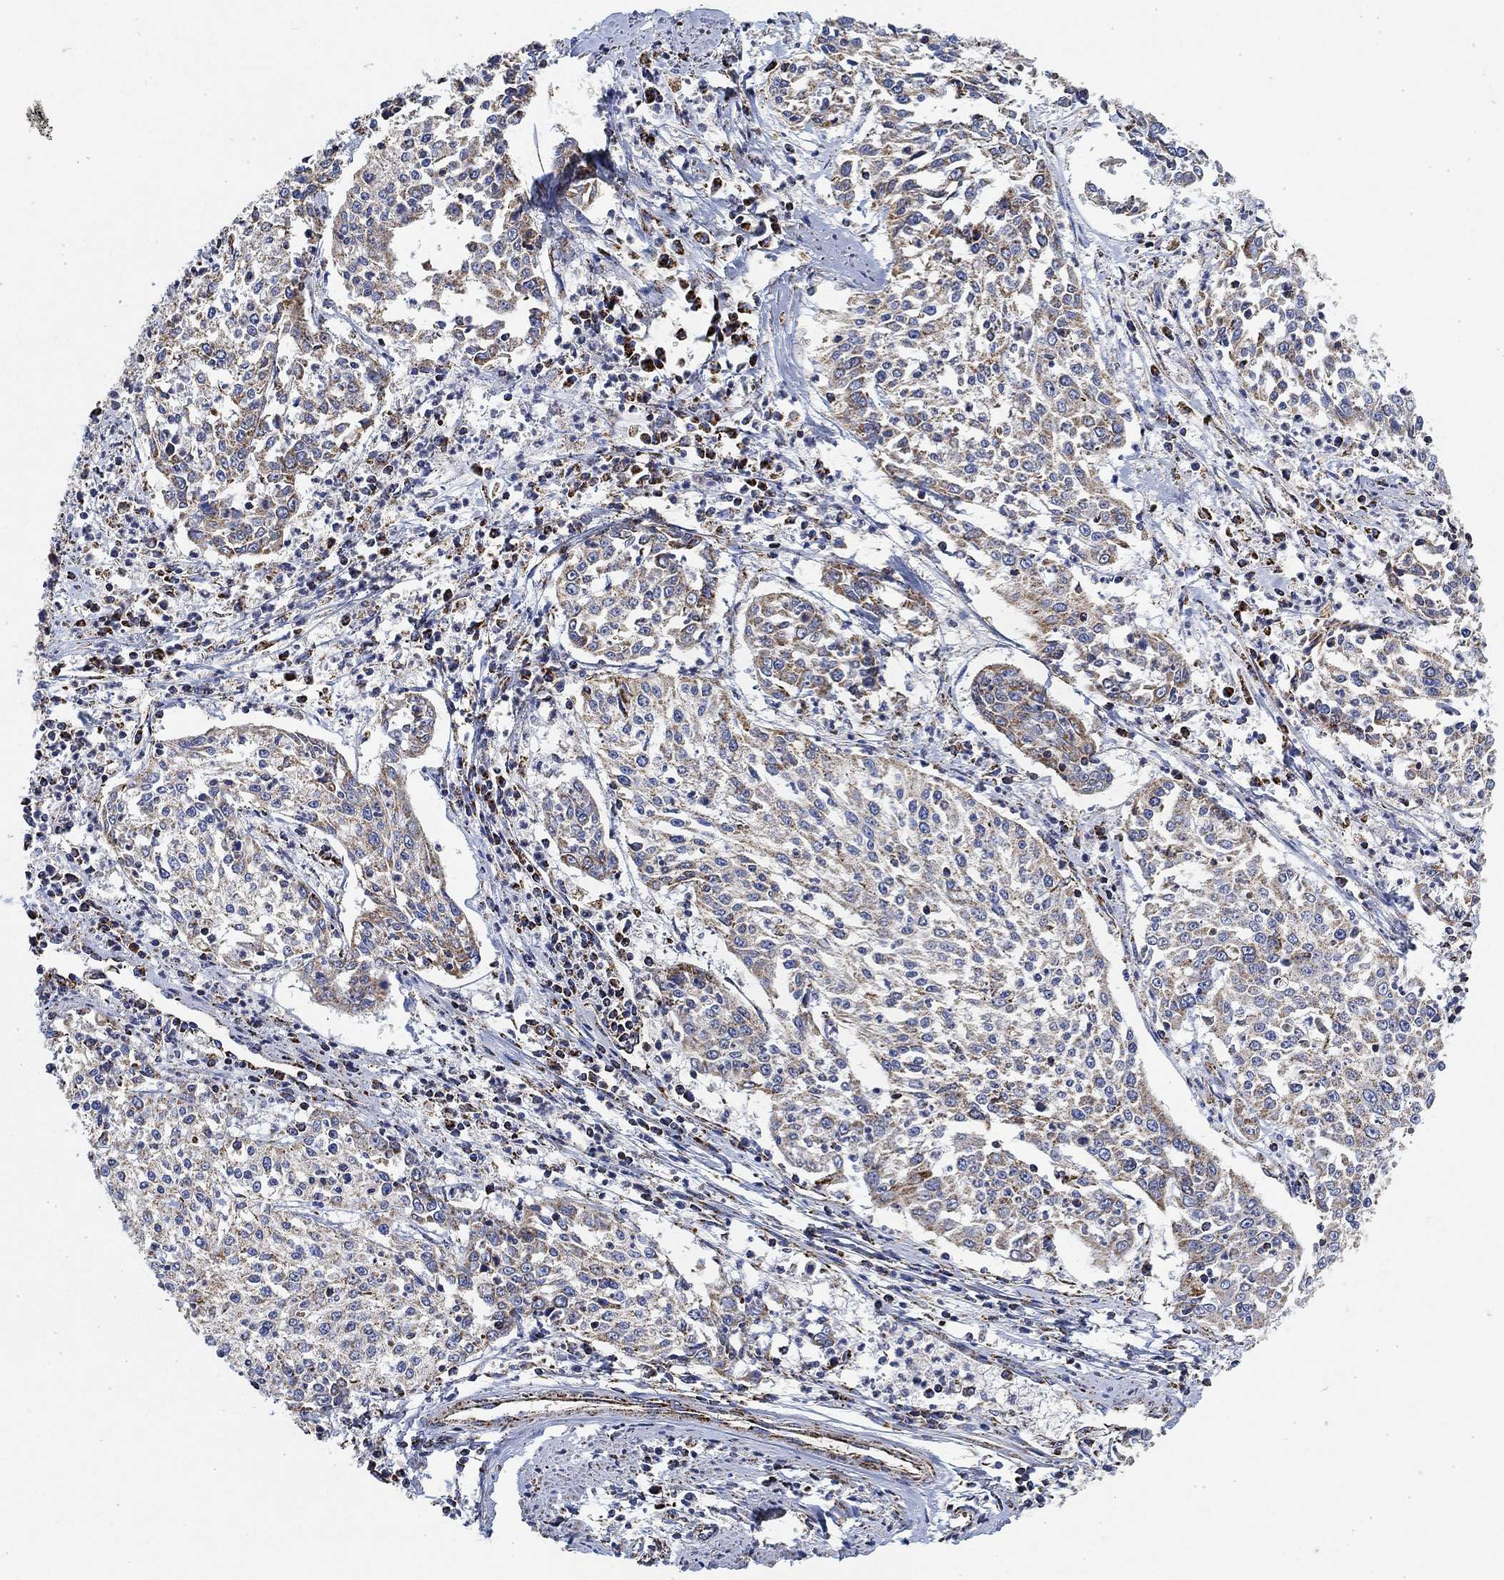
{"staining": {"intensity": "moderate", "quantity": "<25%", "location": "cytoplasmic/membranous"}, "tissue": "cervical cancer", "cell_type": "Tumor cells", "image_type": "cancer", "snomed": [{"axis": "morphology", "description": "Squamous cell carcinoma, NOS"}, {"axis": "topography", "description": "Cervix"}], "caption": "Squamous cell carcinoma (cervical) tissue displays moderate cytoplasmic/membranous expression in approximately <25% of tumor cells, visualized by immunohistochemistry.", "gene": "NDUFS3", "patient": {"sex": "female", "age": 41}}